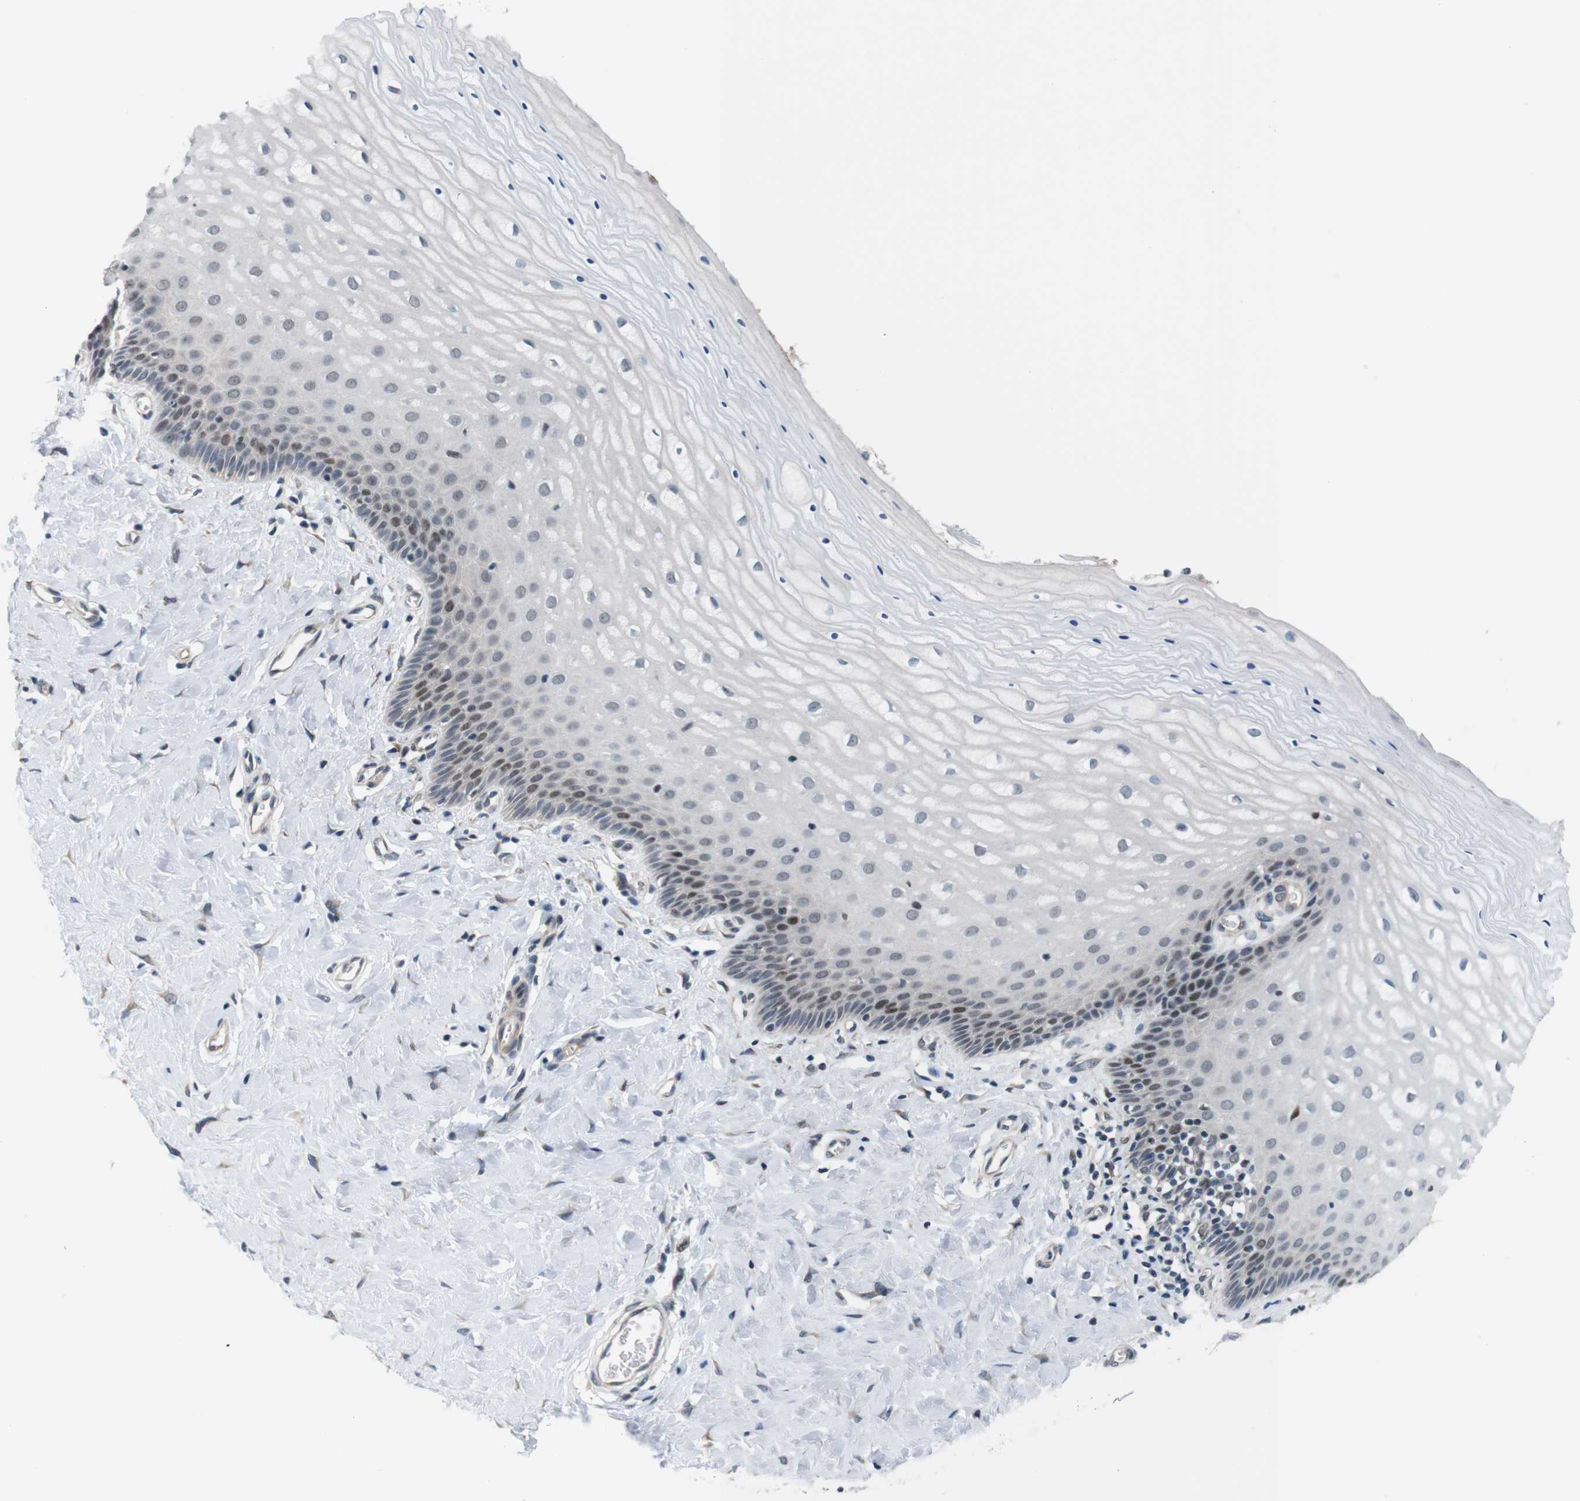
{"staining": {"intensity": "negative", "quantity": "none", "location": "none"}, "tissue": "cervix", "cell_type": "Glandular cells", "image_type": "normal", "snomed": [{"axis": "morphology", "description": "Normal tissue, NOS"}, {"axis": "topography", "description": "Cervix"}], "caption": "Immunohistochemistry (IHC) of unremarkable human cervix reveals no positivity in glandular cells. (Immunohistochemistry (IHC), brightfield microscopy, high magnification).", "gene": "SMCO2", "patient": {"sex": "female", "age": 55}}